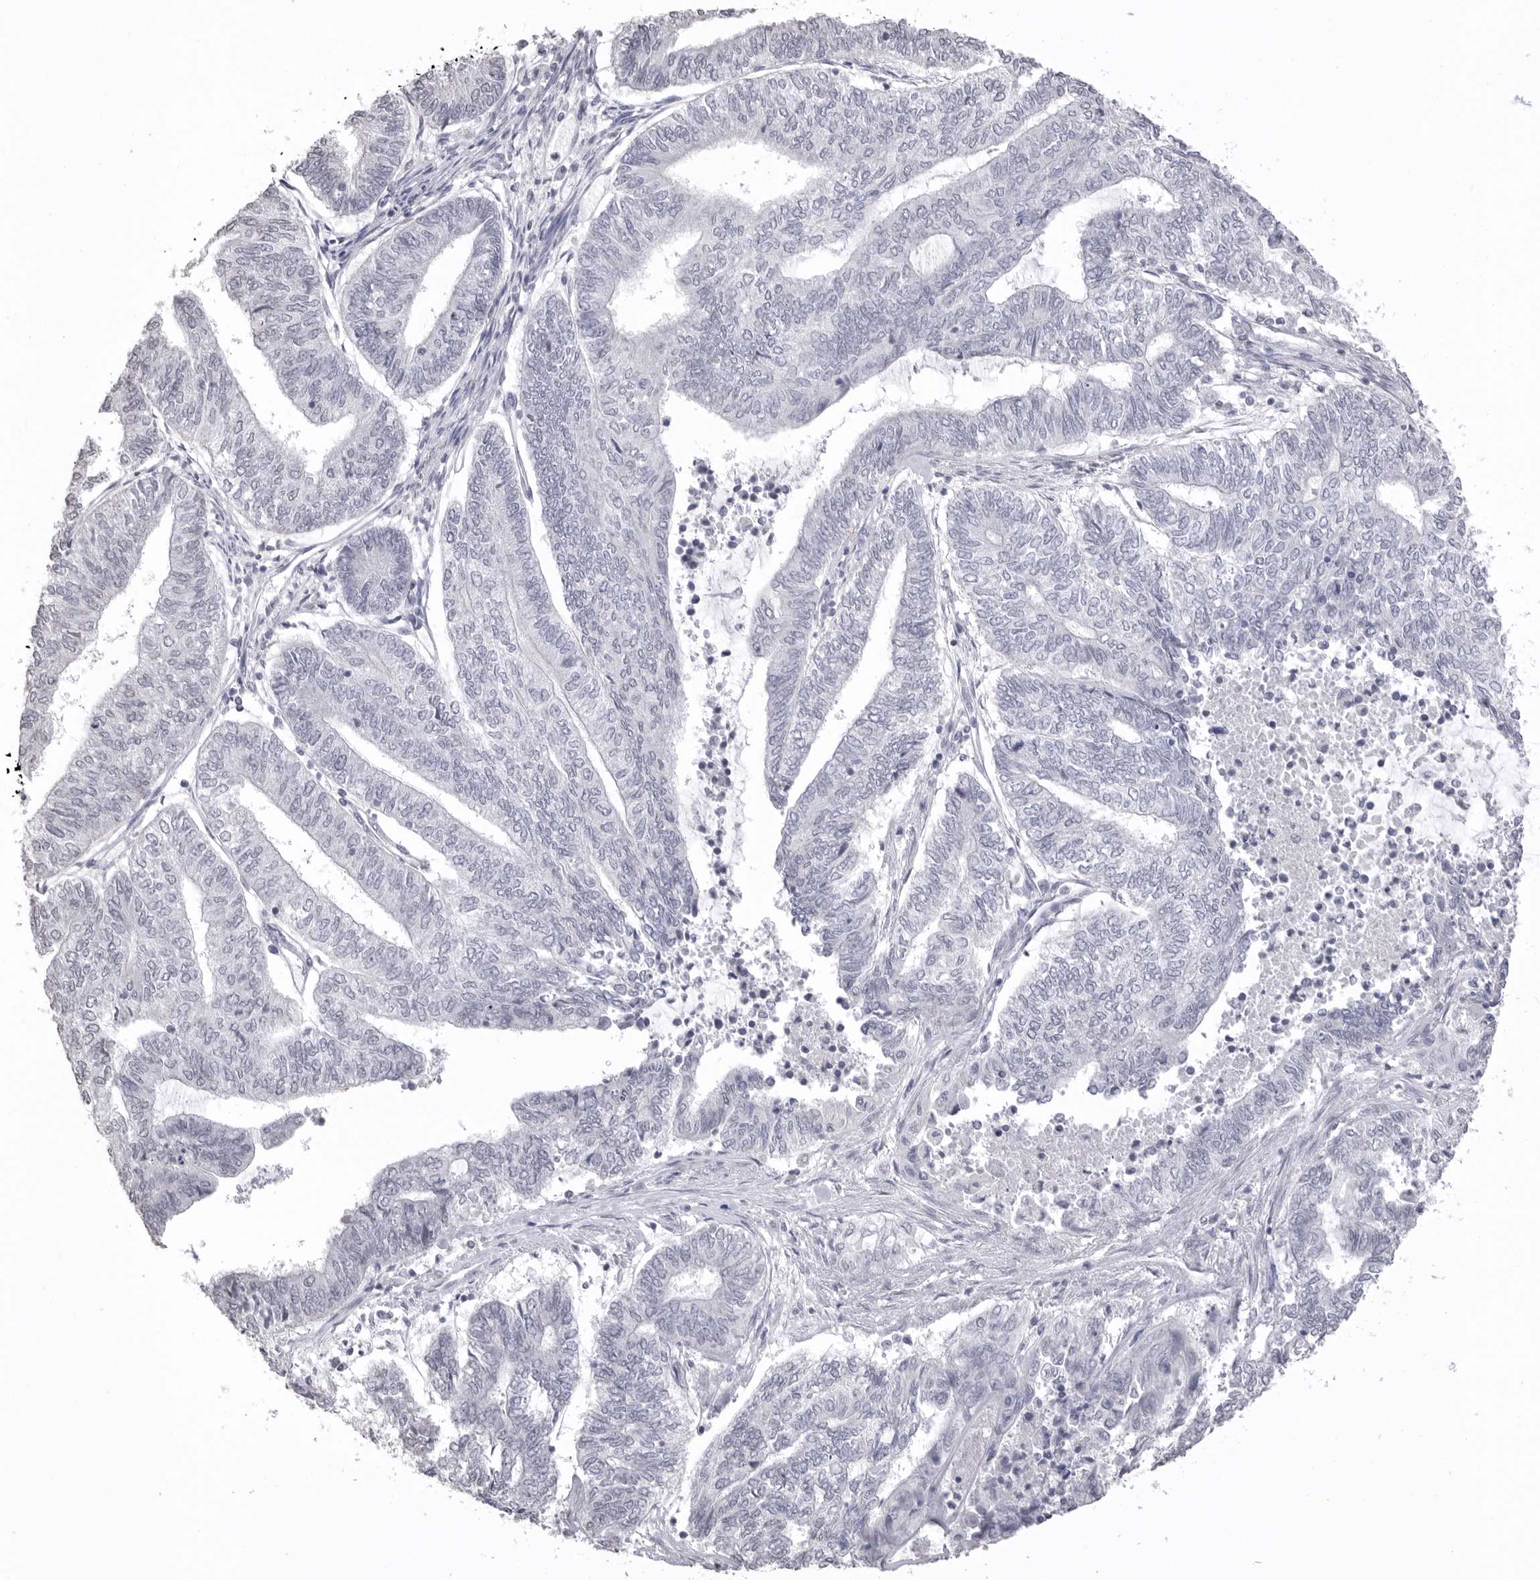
{"staining": {"intensity": "negative", "quantity": "none", "location": "none"}, "tissue": "endometrial cancer", "cell_type": "Tumor cells", "image_type": "cancer", "snomed": [{"axis": "morphology", "description": "Adenocarcinoma, NOS"}, {"axis": "topography", "description": "Uterus"}, {"axis": "topography", "description": "Endometrium"}], "caption": "The IHC photomicrograph has no significant expression in tumor cells of endometrial adenocarcinoma tissue.", "gene": "ICAM5", "patient": {"sex": "female", "age": 70}}